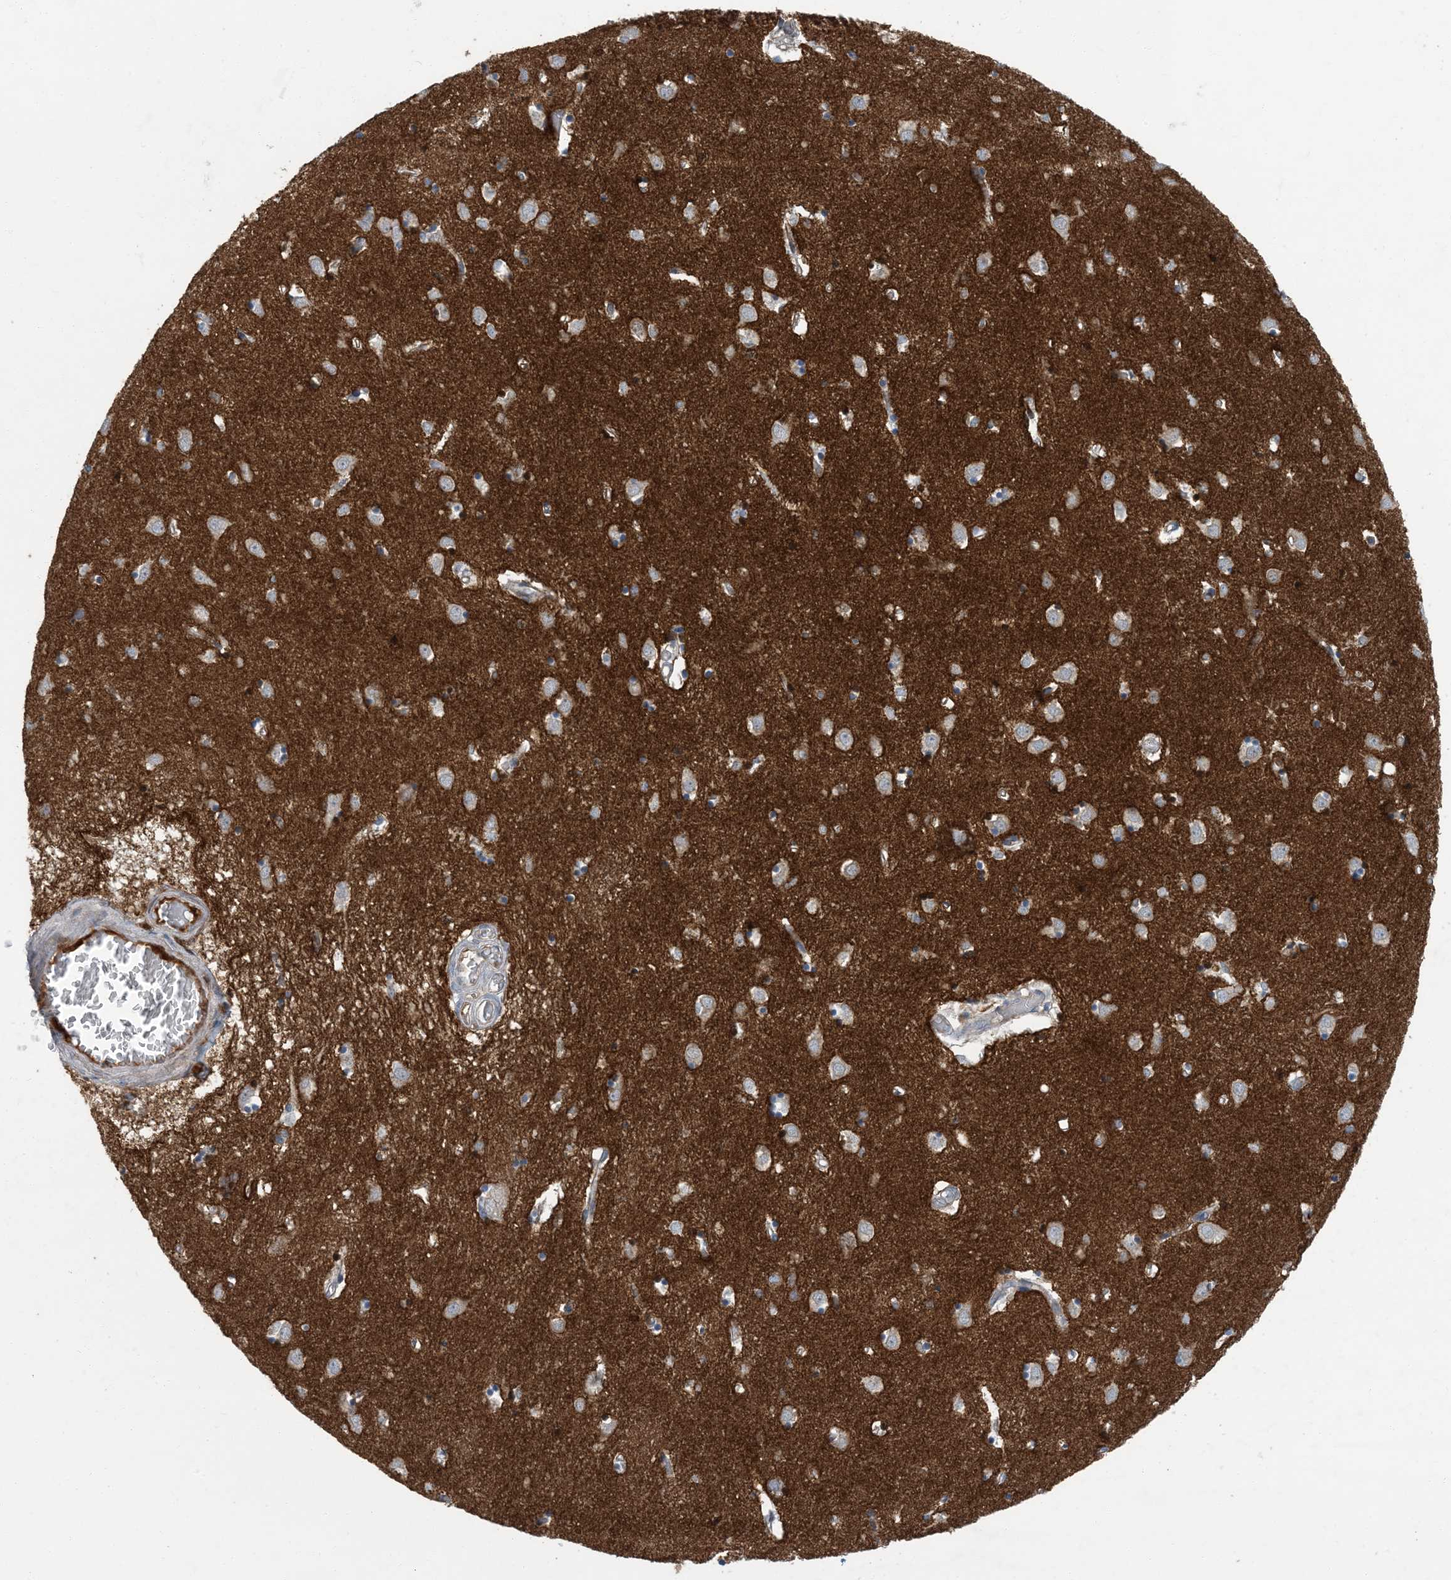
{"staining": {"intensity": "moderate", "quantity": "<25%", "location": "cytoplasmic/membranous"}, "tissue": "caudate", "cell_type": "Glial cells", "image_type": "normal", "snomed": [{"axis": "morphology", "description": "Normal tissue, NOS"}, {"axis": "topography", "description": "Lateral ventricle wall"}], "caption": "This micrograph demonstrates unremarkable caudate stained with immunohistochemistry (IHC) to label a protein in brown. The cytoplasmic/membranous of glial cells show moderate positivity for the protein. Nuclei are counter-stained blue.", "gene": "EPHA4", "patient": {"sex": "male", "age": 70}}